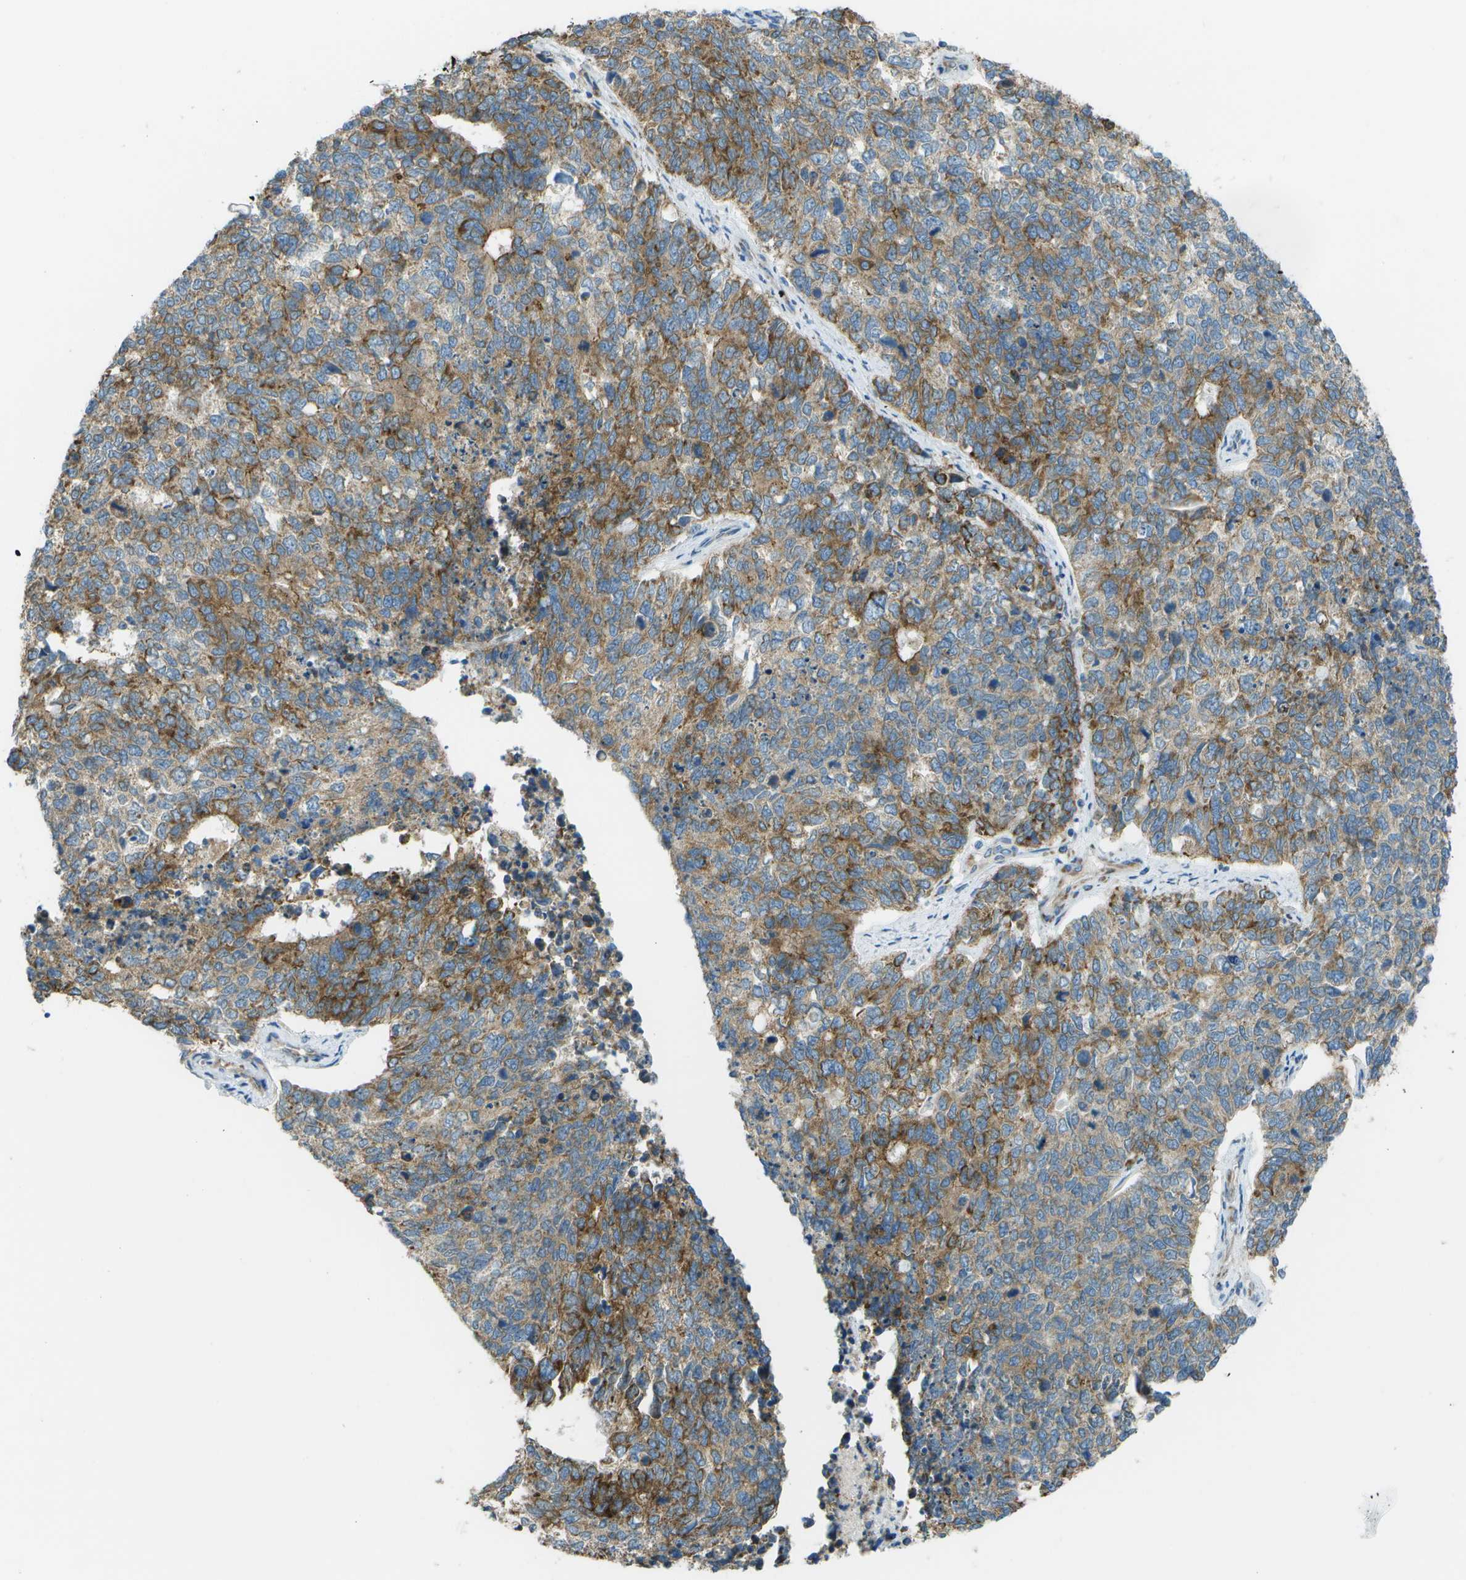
{"staining": {"intensity": "moderate", "quantity": ">75%", "location": "cytoplasmic/membranous"}, "tissue": "cervical cancer", "cell_type": "Tumor cells", "image_type": "cancer", "snomed": [{"axis": "morphology", "description": "Squamous cell carcinoma, NOS"}, {"axis": "topography", "description": "Cervix"}], "caption": "Human cervical cancer stained with a brown dye displays moderate cytoplasmic/membranous positive expression in about >75% of tumor cells.", "gene": "KCTD3", "patient": {"sex": "female", "age": 63}}